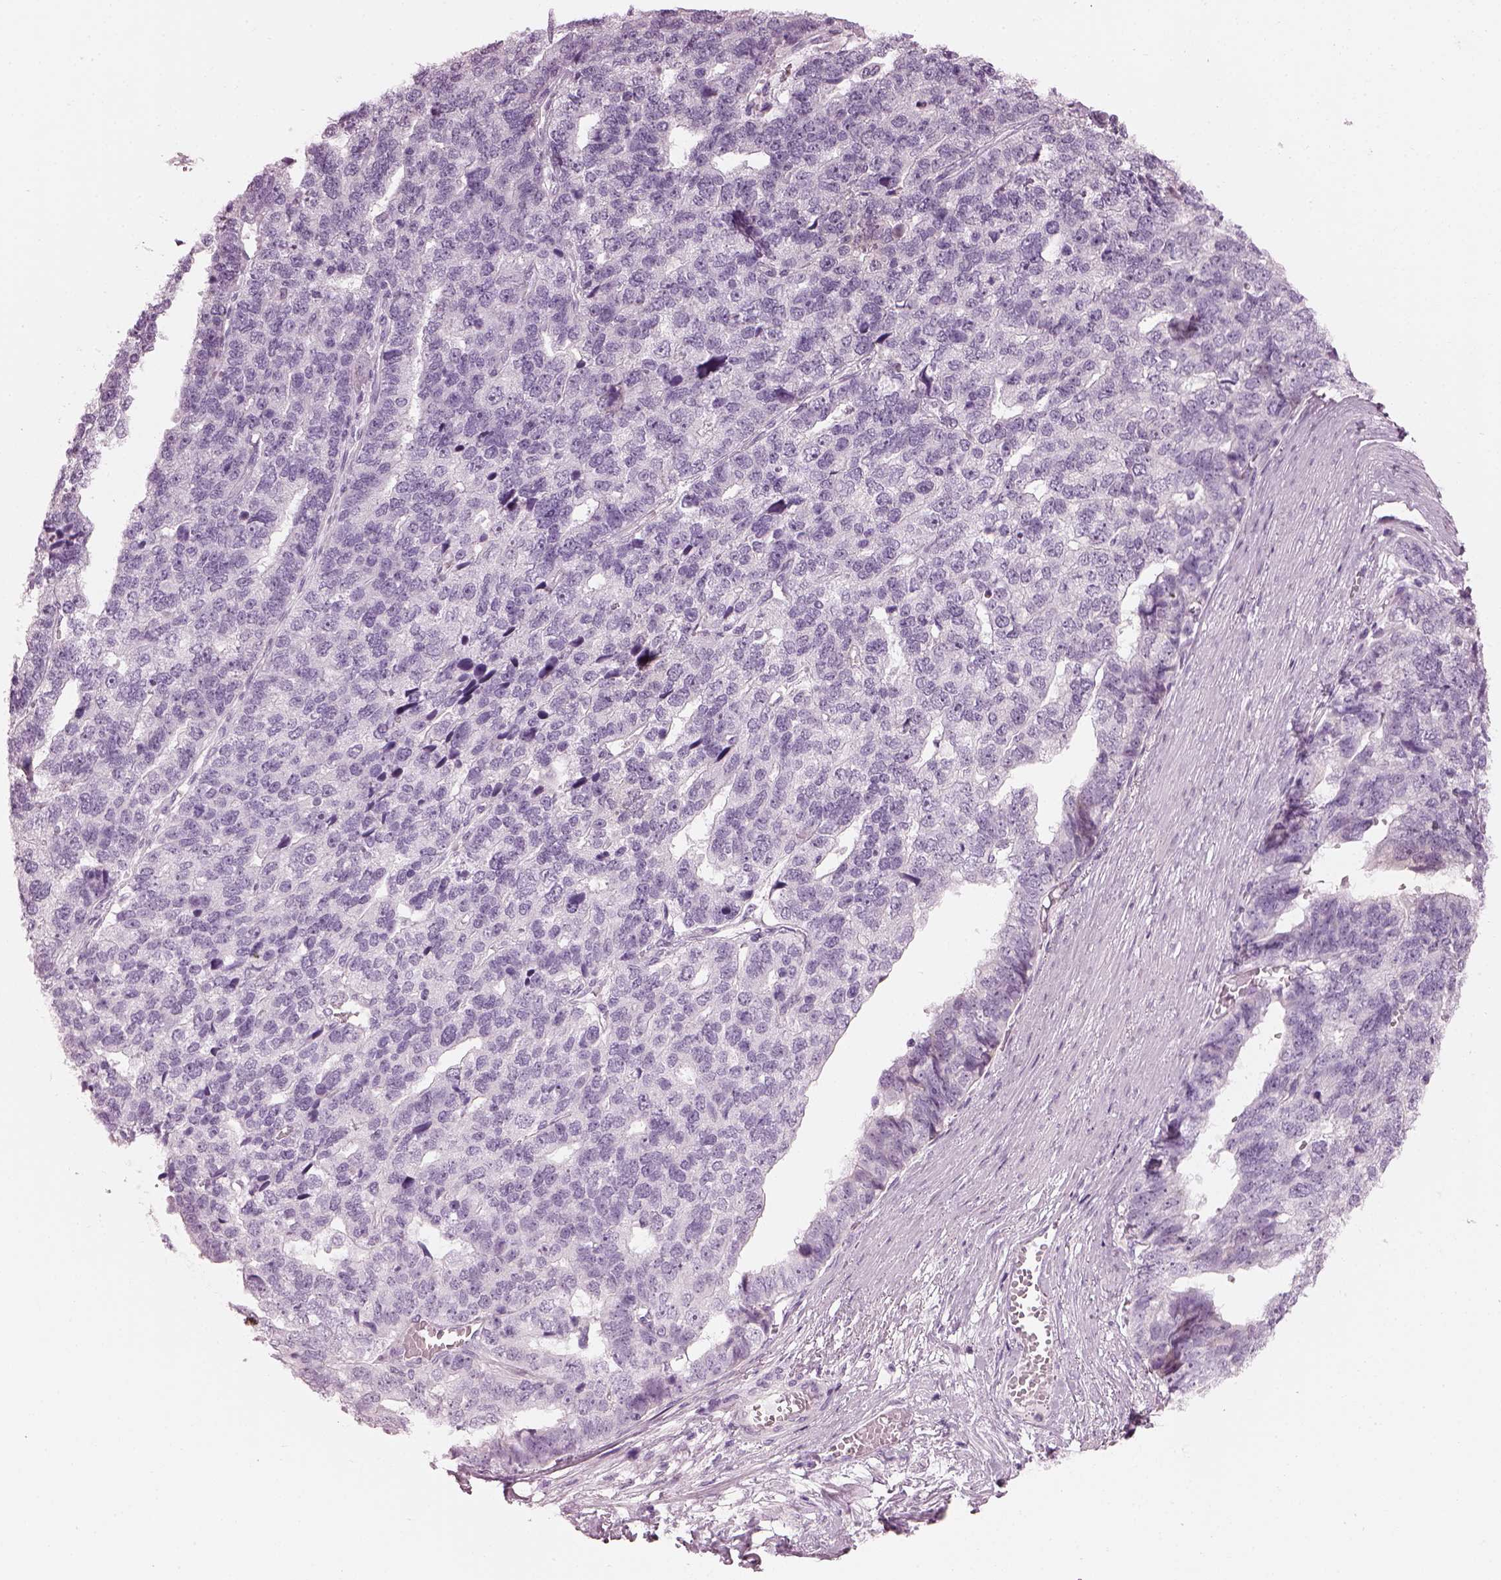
{"staining": {"intensity": "negative", "quantity": "none", "location": "none"}, "tissue": "stomach cancer", "cell_type": "Tumor cells", "image_type": "cancer", "snomed": [{"axis": "morphology", "description": "Adenocarcinoma, NOS"}, {"axis": "topography", "description": "Stomach"}], "caption": "Immunohistochemistry (IHC) image of neoplastic tissue: stomach cancer (adenocarcinoma) stained with DAB (3,3'-diaminobenzidine) reveals no significant protein positivity in tumor cells. (Stains: DAB (3,3'-diaminobenzidine) immunohistochemistry with hematoxylin counter stain, Microscopy: brightfield microscopy at high magnification).", "gene": "HYDIN", "patient": {"sex": "male", "age": 69}}